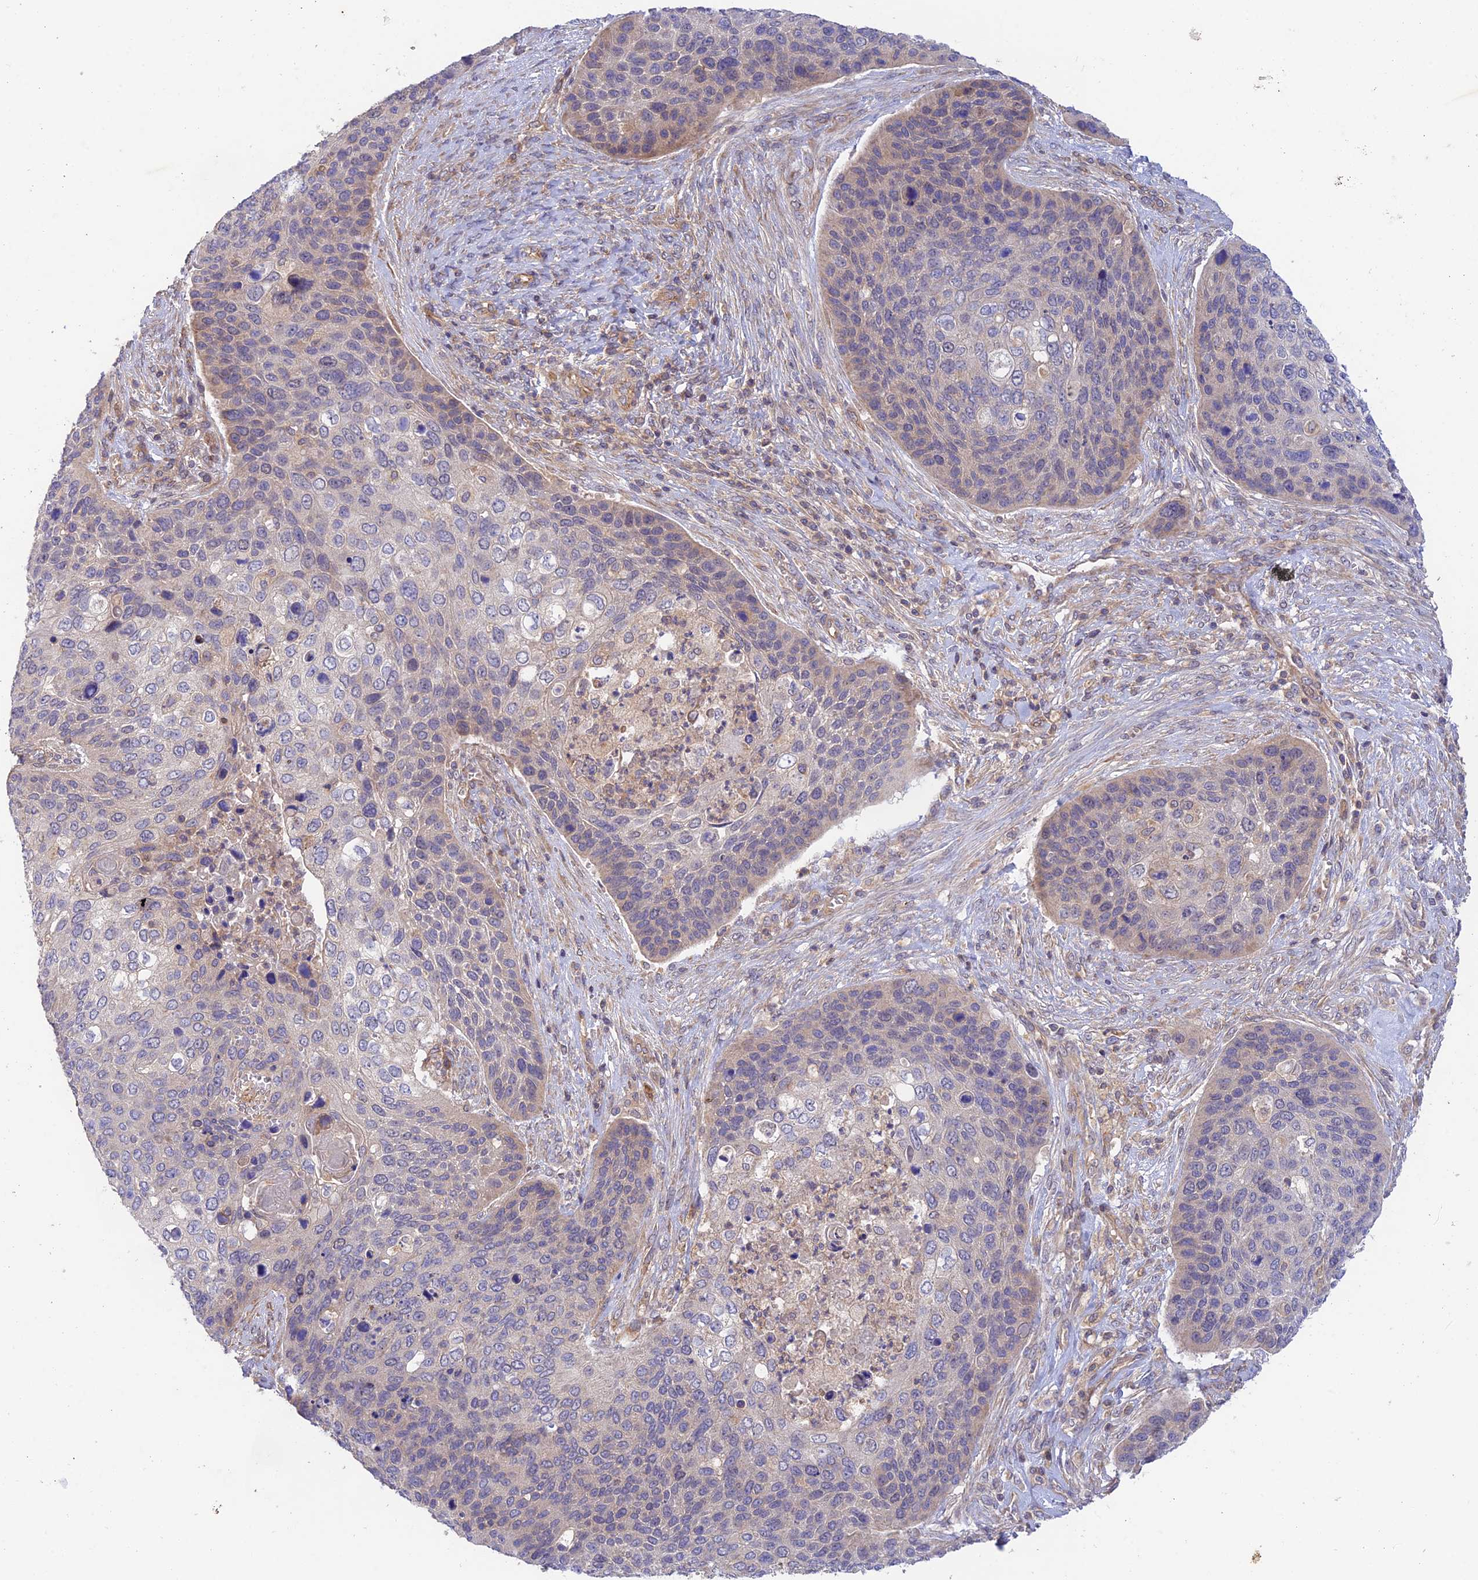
{"staining": {"intensity": "negative", "quantity": "none", "location": "none"}, "tissue": "skin cancer", "cell_type": "Tumor cells", "image_type": "cancer", "snomed": [{"axis": "morphology", "description": "Basal cell carcinoma"}, {"axis": "topography", "description": "Skin"}], "caption": "There is no significant staining in tumor cells of basal cell carcinoma (skin). Brightfield microscopy of IHC stained with DAB (3,3'-diaminobenzidine) (brown) and hematoxylin (blue), captured at high magnification.", "gene": "MYO9A", "patient": {"sex": "female", "age": 74}}